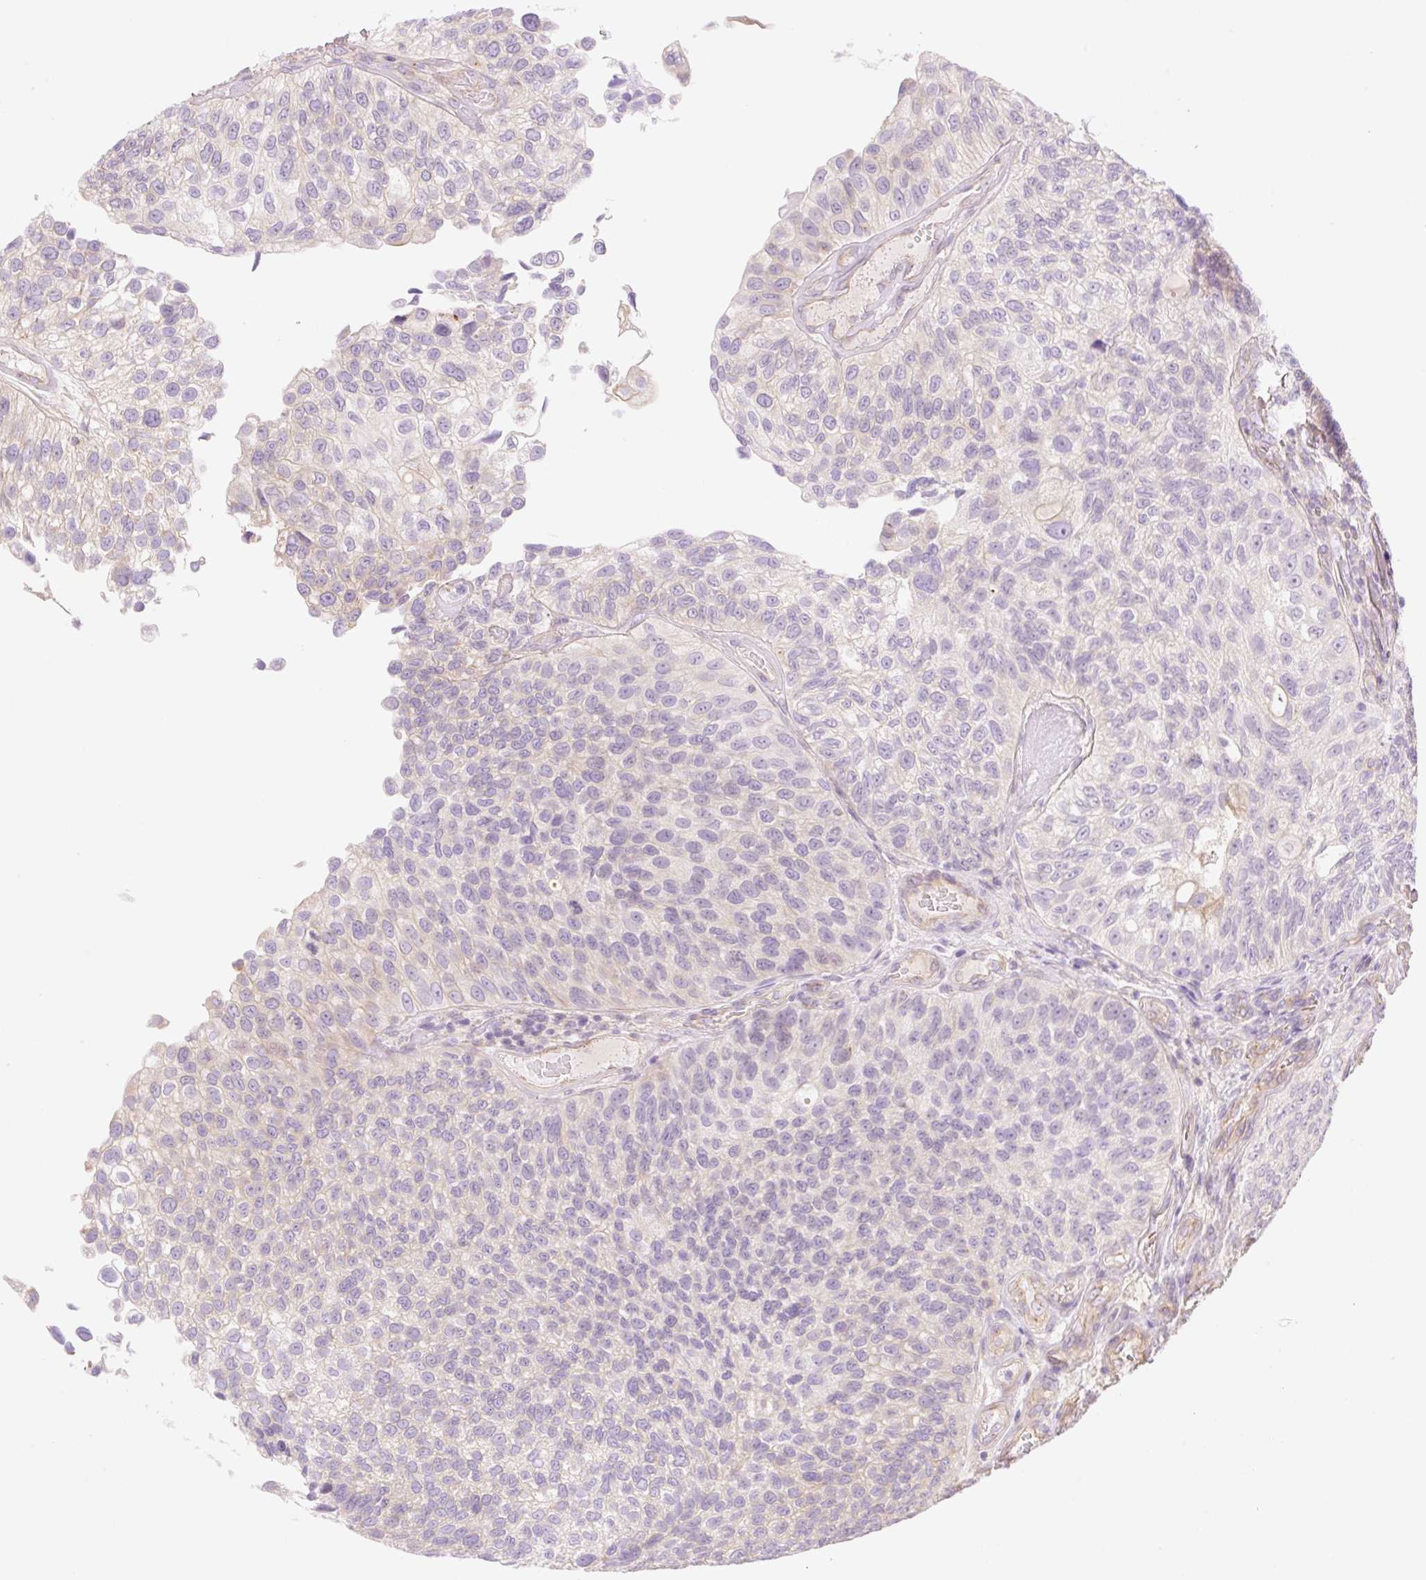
{"staining": {"intensity": "negative", "quantity": "none", "location": "none"}, "tissue": "urothelial cancer", "cell_type": "Tumor cells", "image_type": "cancer", "snomed": [{"axis": "morphology", "description": "Urothelial carcinoma, NOS"}, {"axis": "topography", "description": "Urinary bladder"}], "caption": "IHC image of transitional cell carcinoma stained for a protein (brown), which reveals no positivity in tumor cells.", "gene": "NLRP5", "patient": {"sex": "male", "age": 87}}